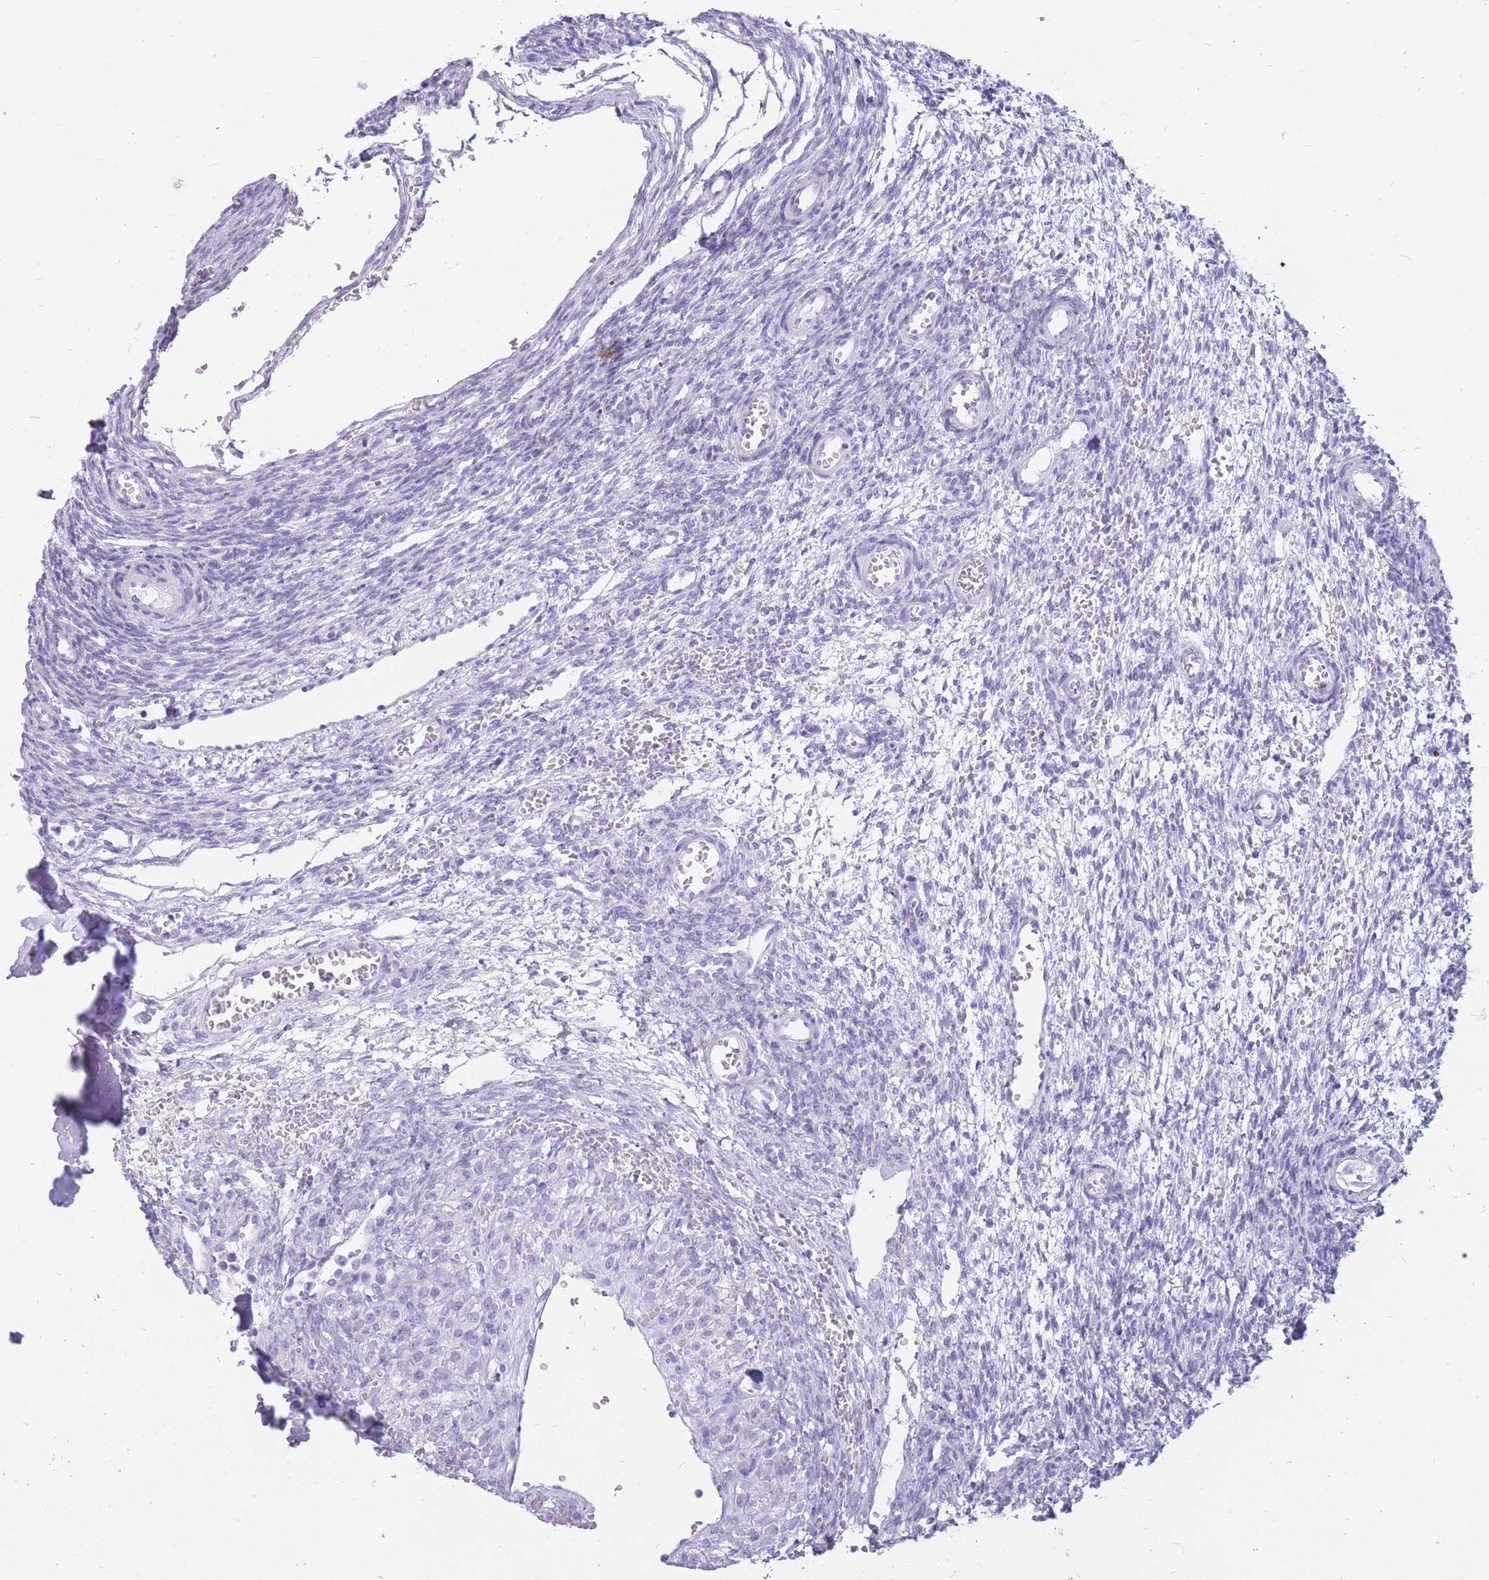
{"staining": {"intensity": "negative", "quantity": "none", "location": "none"}, "tissue": "ovary", "cell_type": "Follicle cells", "image_type": "normal", "snomed": [{"axis": "morphology", "description": "Normal tissue, NOS"}, {"axis": "topography", "description": "Ovary"}], "caption": "This is an immunohistochemistry (IHC) photomicrograph of benign human ovary. There is no staining in follicle cells.", "gene": "ZFP37", "patient": {"sex": "female", "age": 39}}